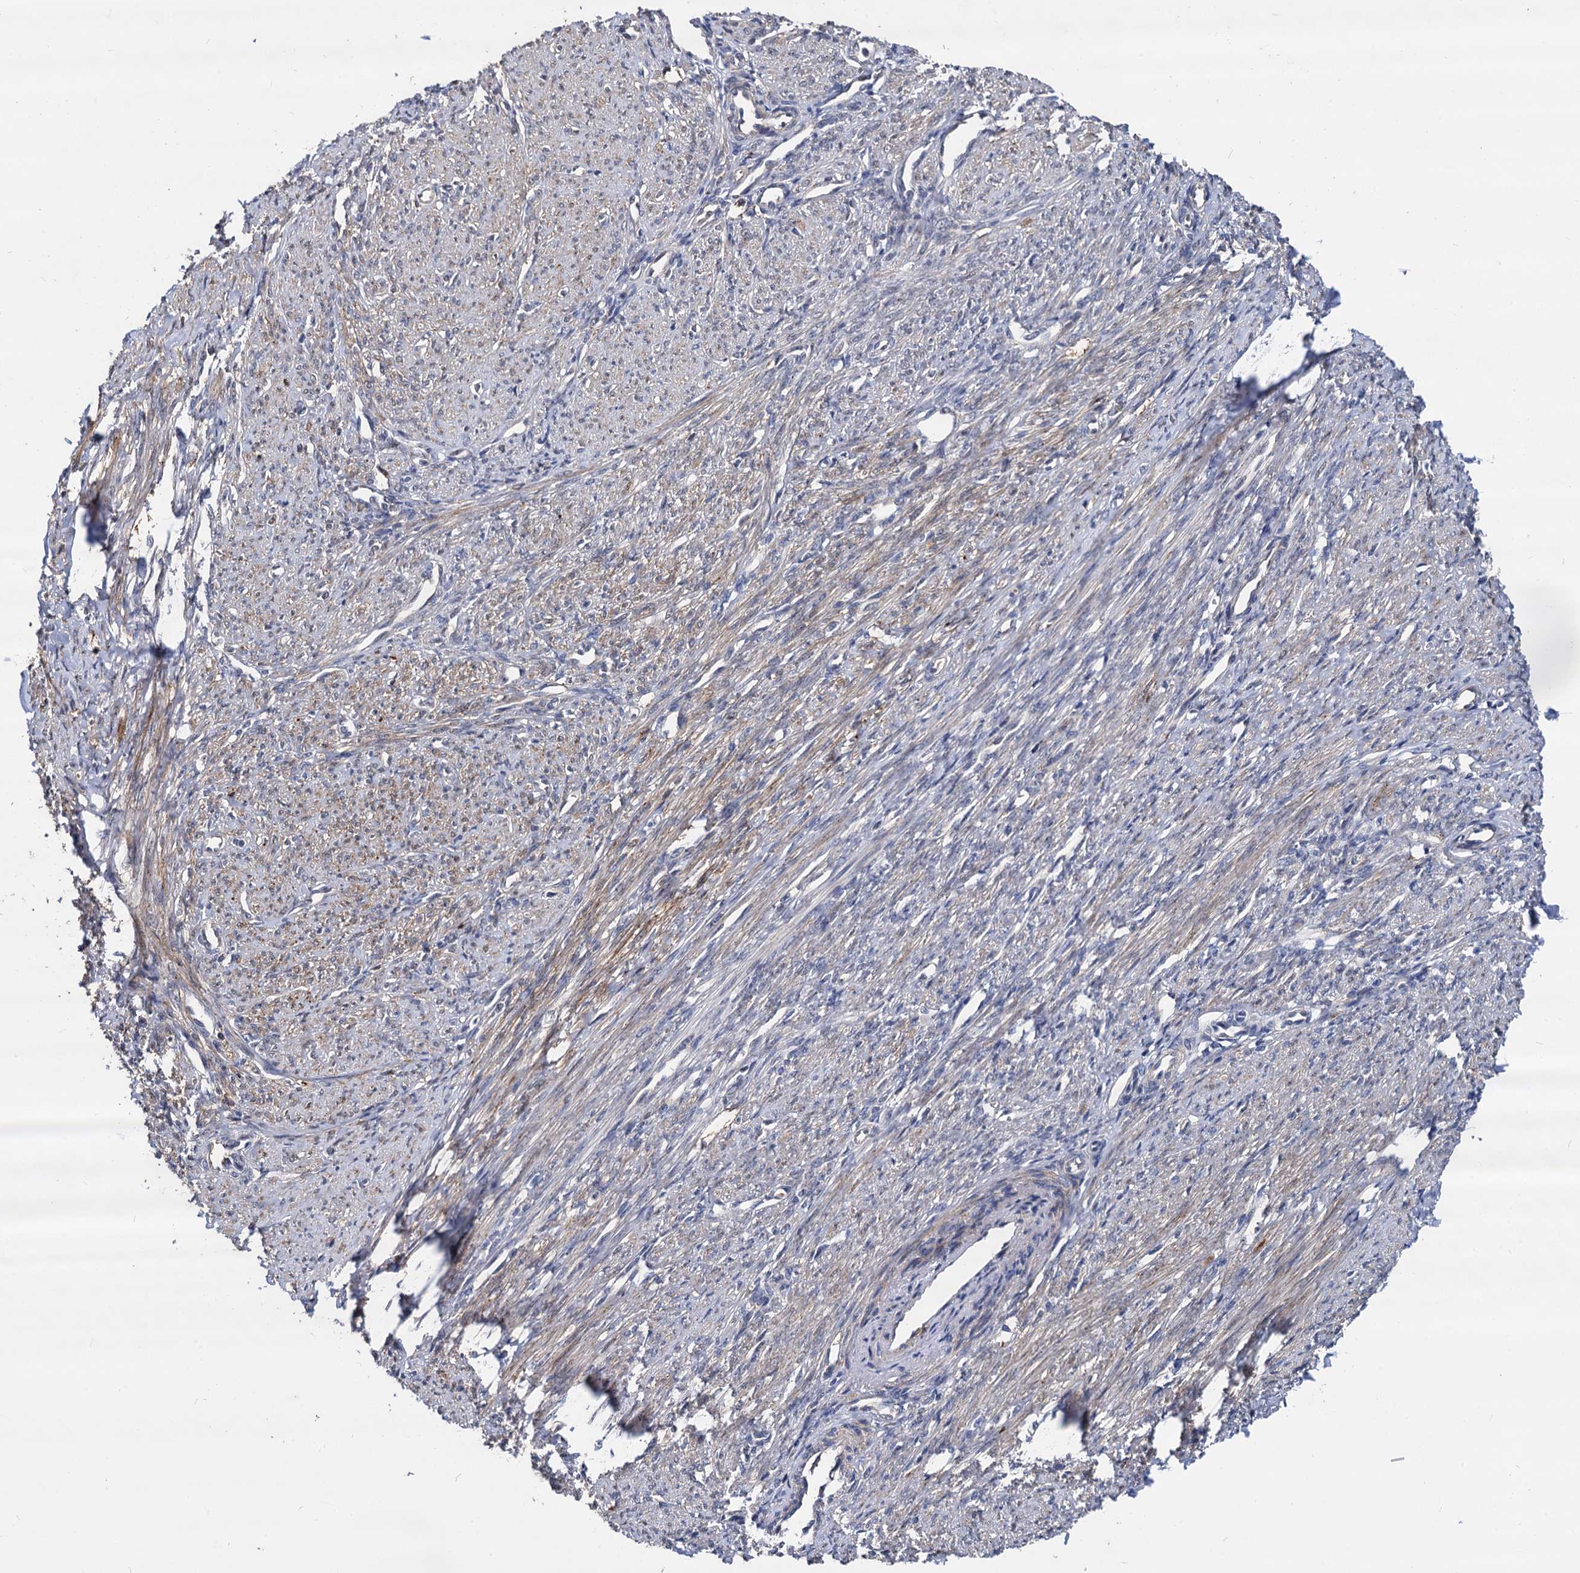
{"staining": {"intensity": "moderate", "quantity": "25%-75%", "location": "cytoplasmic/membranous,nuclear"}, "tissue": "smooth muscle", "cell_type": "Smooth muscle cells", "image_type": "normal", "snomed": [{"axis": "morphology", "description": "Normal tissue, NOS"}, {"axis": "topography", "description": "Smooth muscle"}, {"axis": "topography", "description": "Uterus"}], "caption": "The immunohistochemical stain labels moderate cytoplasmic/membranous,nuclear positivity in smooth muscle cells of benign smooth muscle. (Stains: DAB in brown, nuclei in blue, Microscopy: brightfield microscopy at high magnification).", "gene": "PSMD4", "patient": {"sex": "female", "age": 59}}